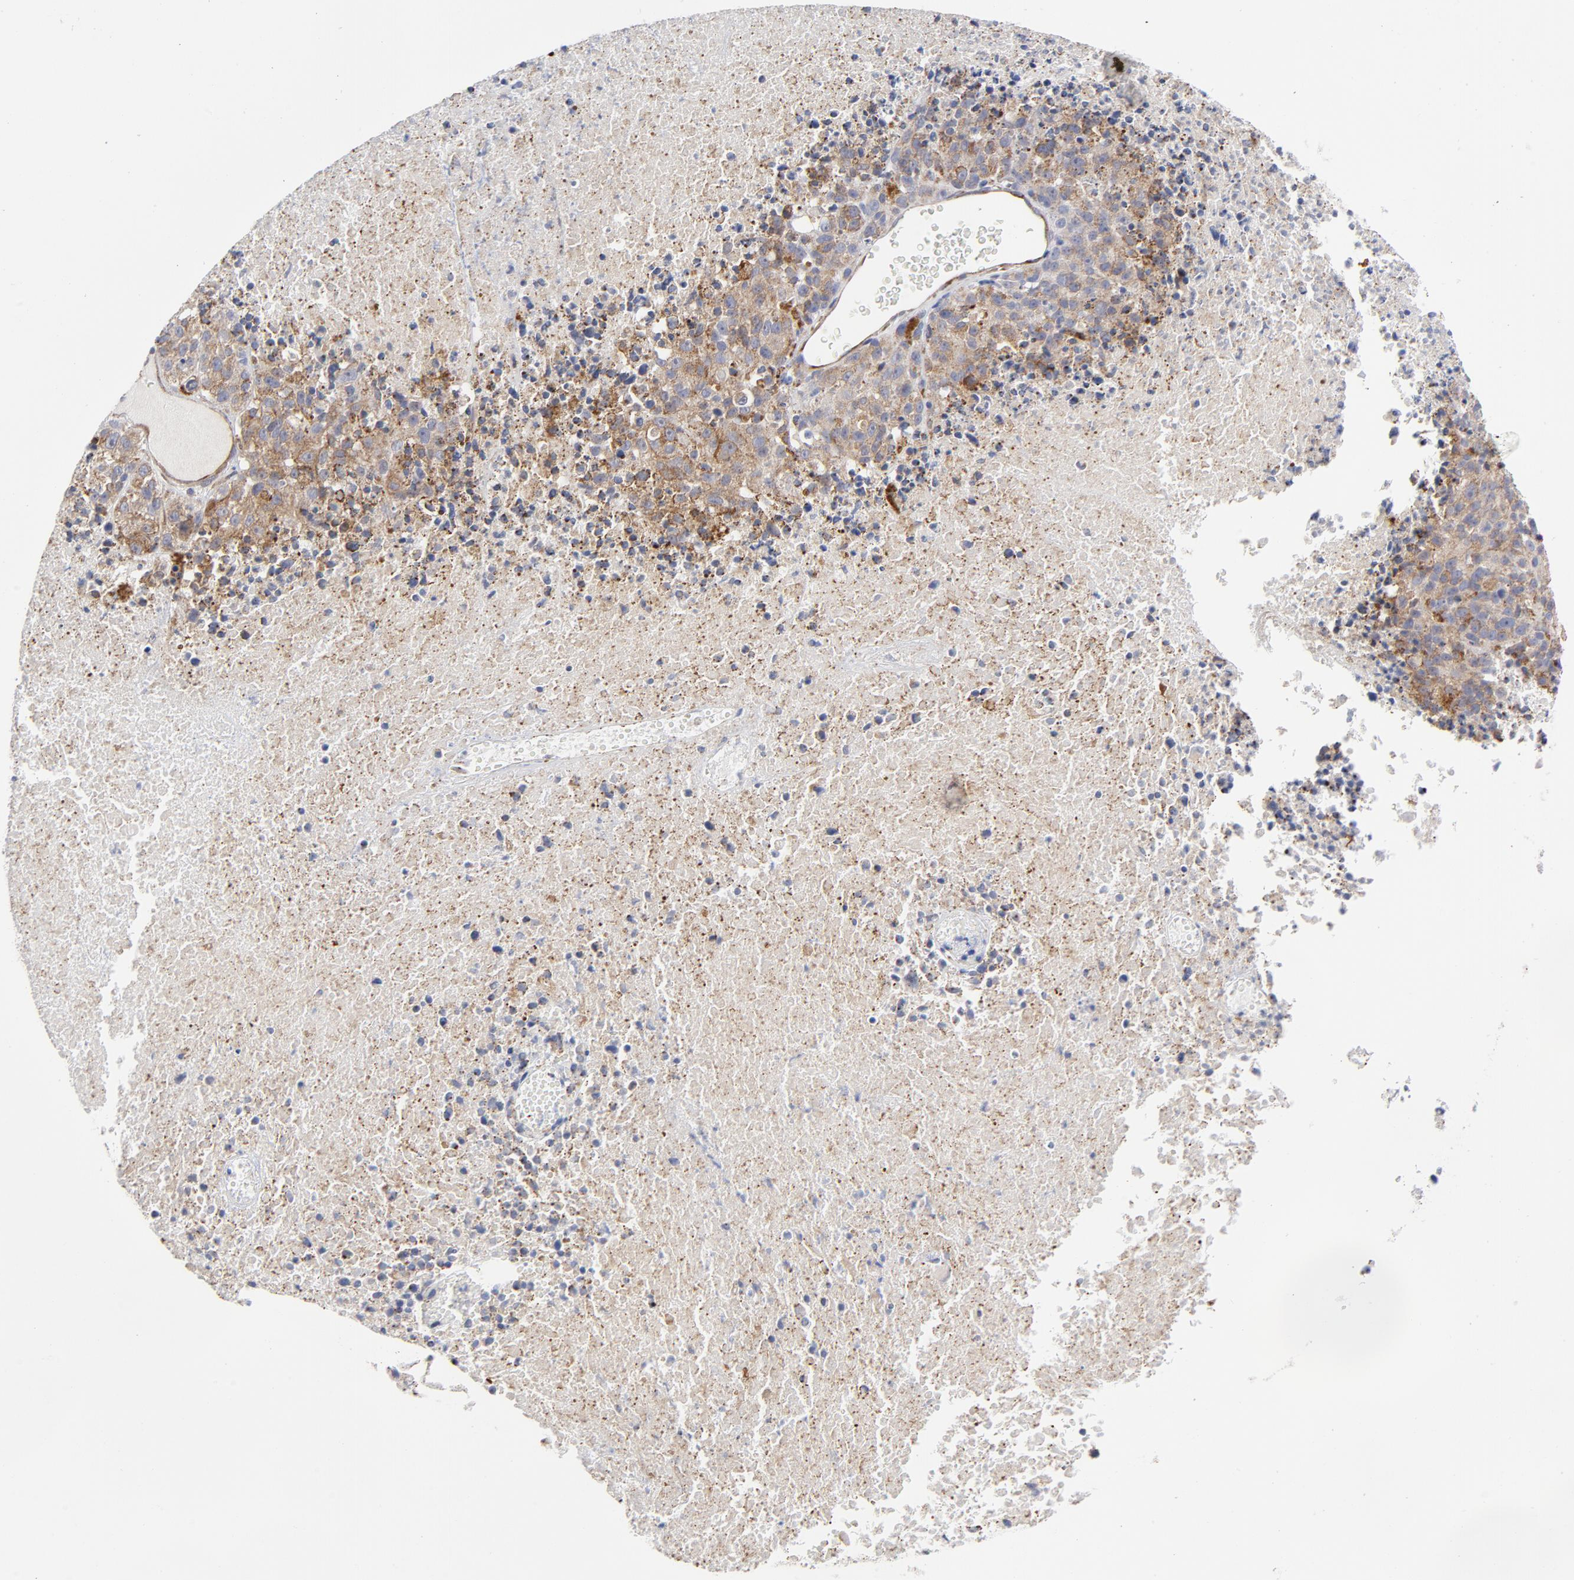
{"staining": {"intensity": "moderate", "quantity": "25%-75%", "location": "cytoplasmic/membranous"}, "tissue": "melanoma", "cell_type": "Tumor cells", "image_type": "cancer", "snomed": [{"axis": "morphology", "description": "Malignant melanoma, Metastatic site"}, {"axis": "topography", "description": "Cerebral cortex"}], "caption": "The histopathology image exhibits immunohistochemical staining of melanoma. There is moderate cytoplasmic/membranous staining is seen in approximately 25%-75% of tumor cells.", "gene": "RAPGEF3", "patient": {"sex": "female", "age": 52}}